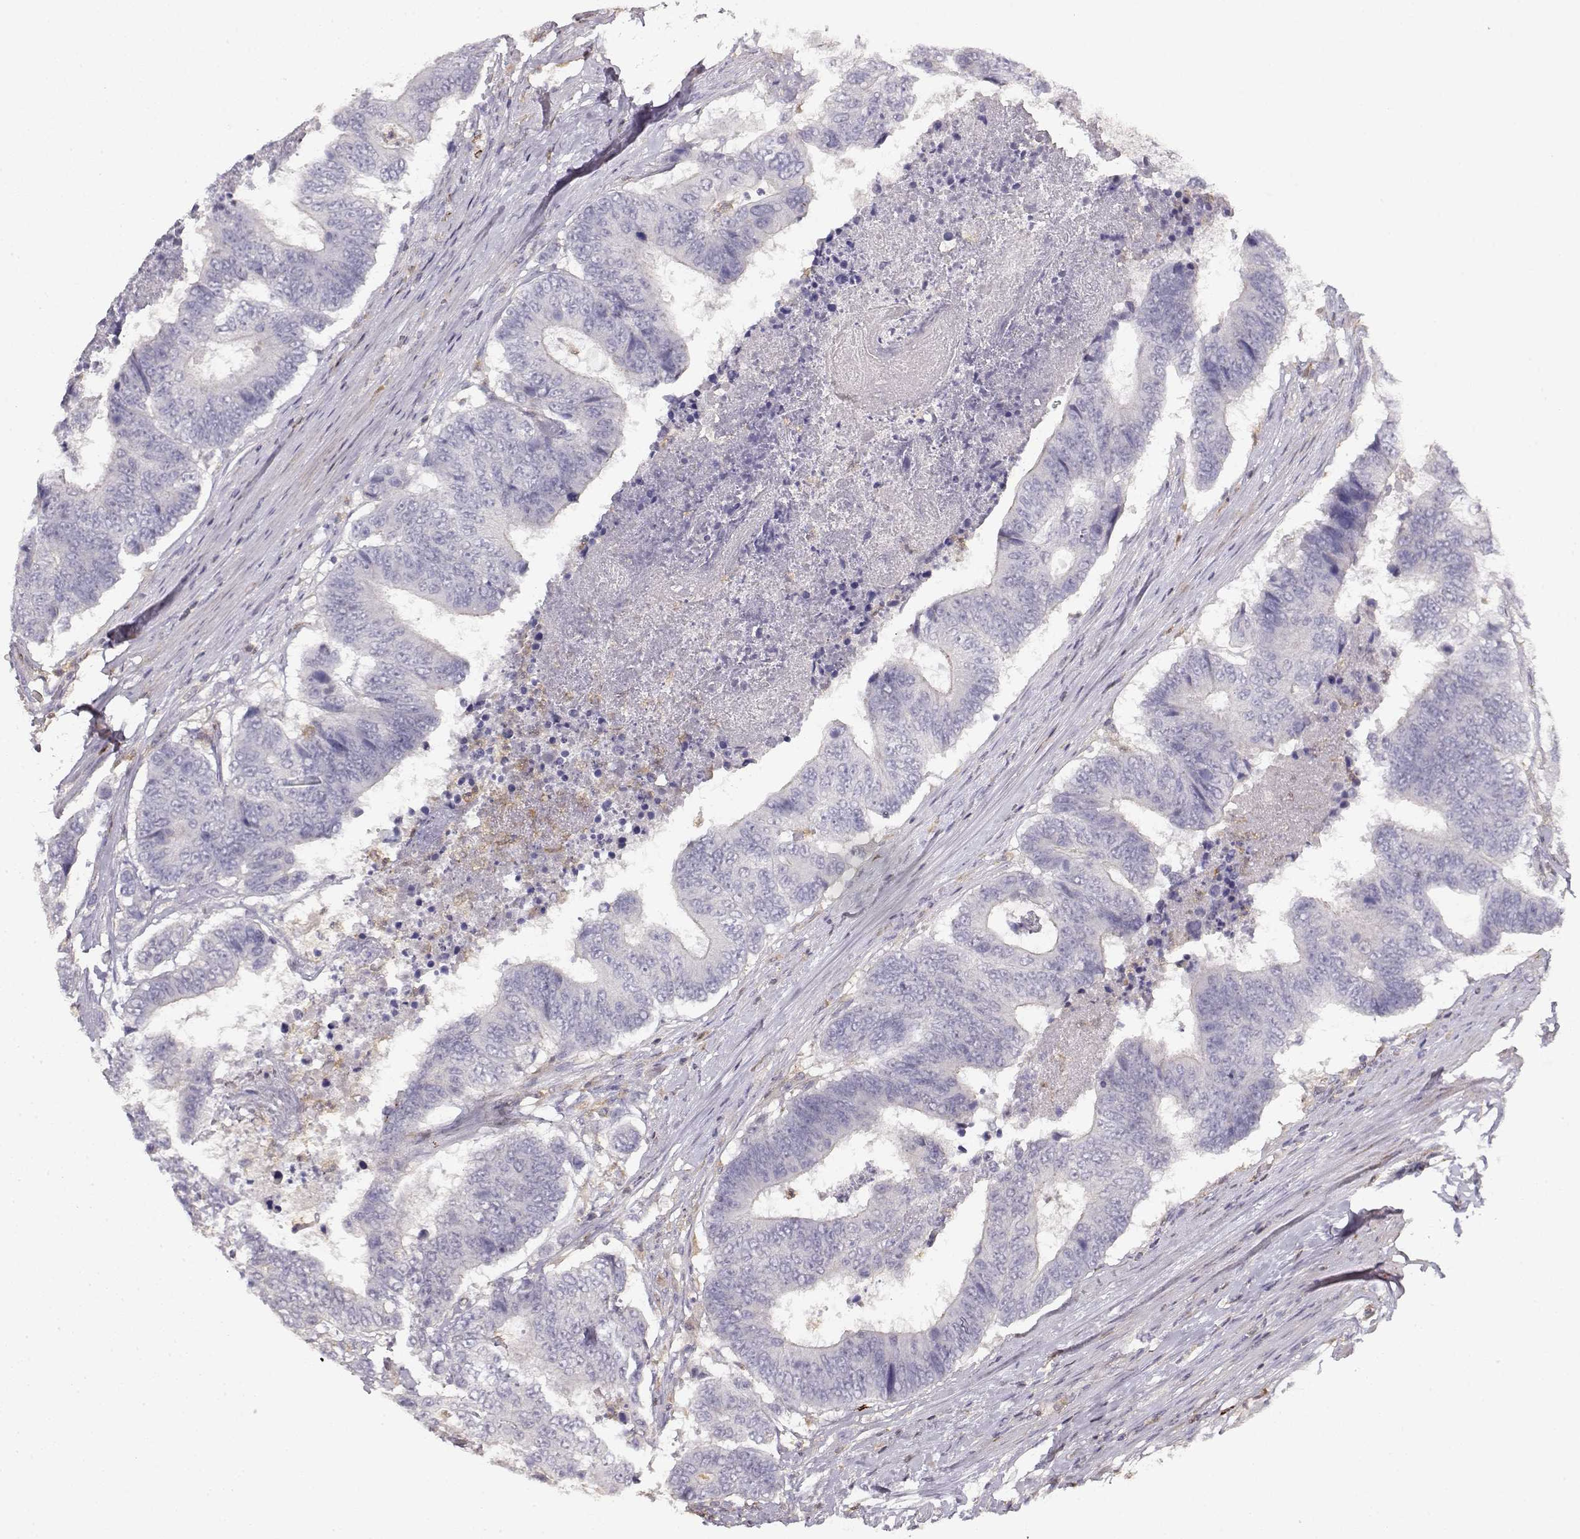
{"staining": {"intensity": "negative", "quantity": "none", "location": "none"}, "tissue": "colorectal cancer", "cell_type": "Tumor cells", "image_type": "cancer", "snomed": [{"axis": "morphology", "description": "Adenocarcinoma, NOS"}, {"axis": "topography", "description": "Colon"}], "caption": "IHC photomicrograph of colorectal adenocarcinoma stained for a protein (brown), which displays no expression in tumor cells. (DAB (3,3'-diaminobenzidine) IHC with hematoxylin counter stain).", "gene": "VAV1", "patient": {"sex": "female", "age": 48}}